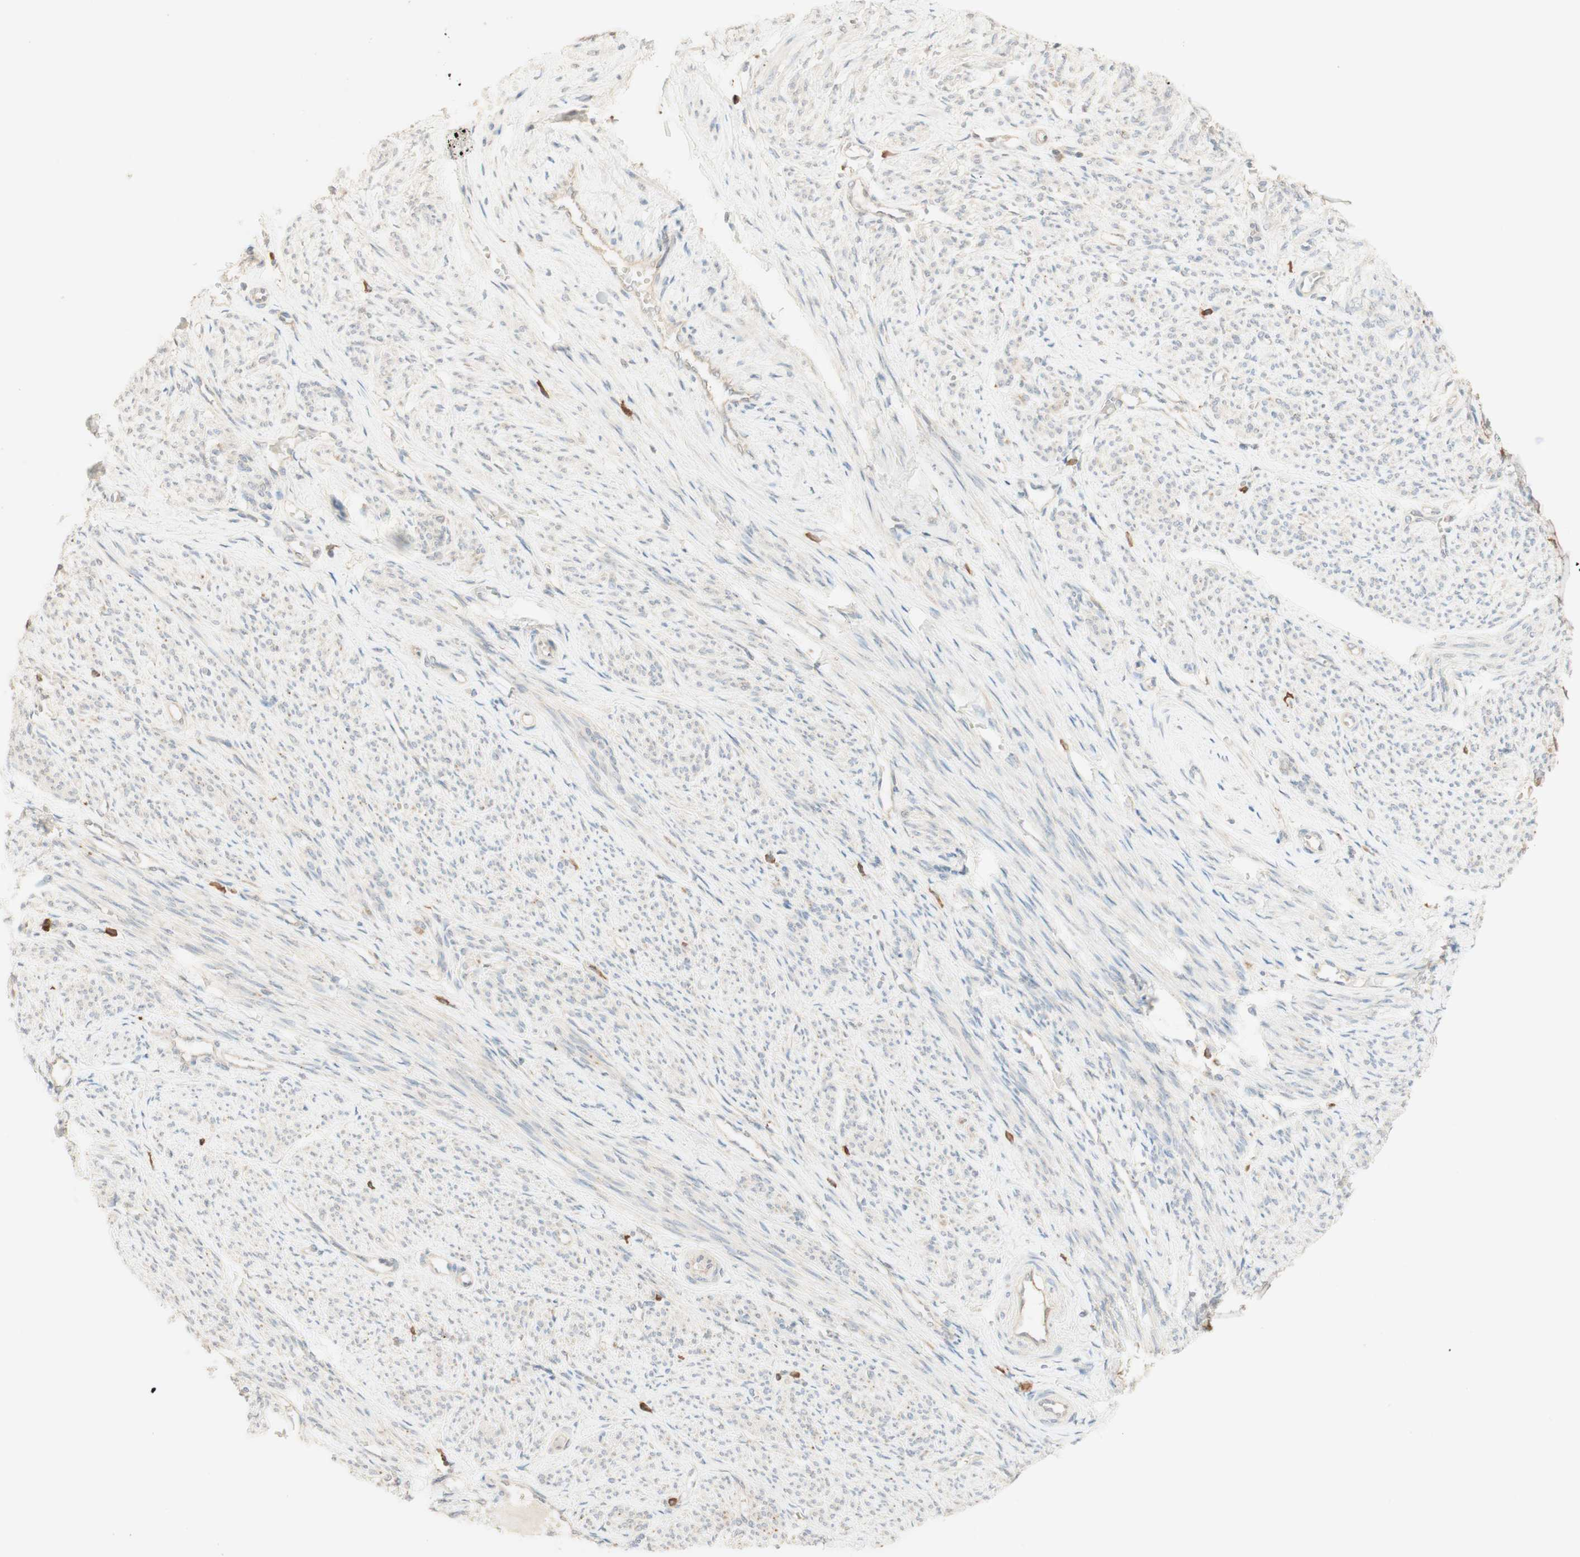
{"staining": {"intensity": "weak", "quantity": "<25%", "location": "cytoplasmic/membranous"}, "tissue": "smooth muscle", "cell_type": "Smooth muscle cells", "image_type": "normal", "snomed": [{"axis": "morphology", "description": "Normal tissue, NOS"}, {"axis": "topography", "description": "Smooth muscle"}], "caption": "Immunohistochemical staining of benign smooth muscle exhibits no significant positivity in smooth muscle cells.", "gene": "CLCN2", "patient": {"sex": "female", "age": 65}}